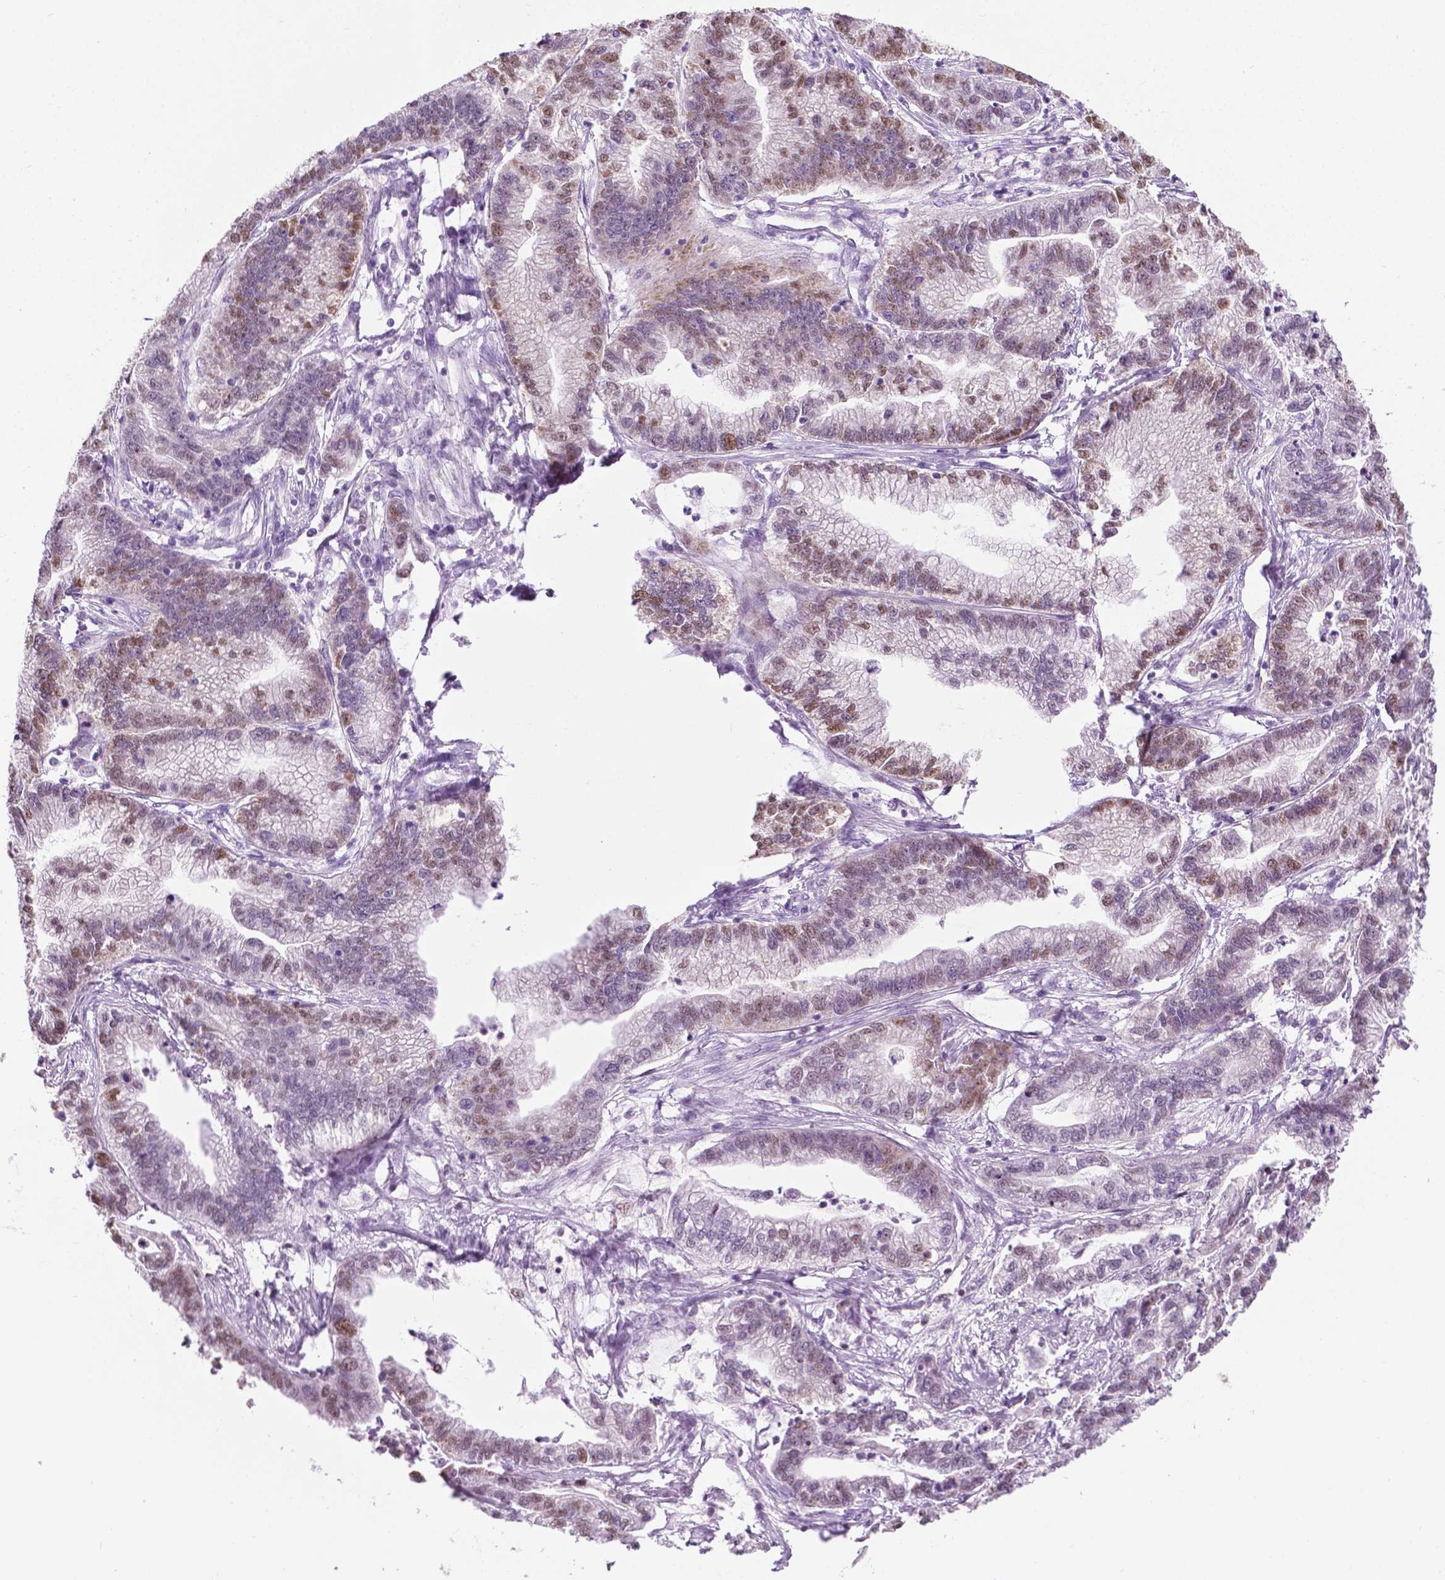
{"staining": {"intensity": "moderate", "quantity": "25%-75%", "location": "cytoplasmic/membranous"}, "tissue": "stomach cancer", "cell_type": "Tumor cells", "image_type": "cancer", "snomed": [{"axis": "morphology", "description": "Adenocarcinoma, NOS"}, {"axis": "topography", "description": "Stomach"}], "caption": "Immunohistochemical staining of human stomach cancer displays medium levels of moderate cytoplasmic/membranous protein expression in about 25%-75% of tumor cells.", "gene": "COL23A1", "patient": {"sex": "male", "age": 83}}